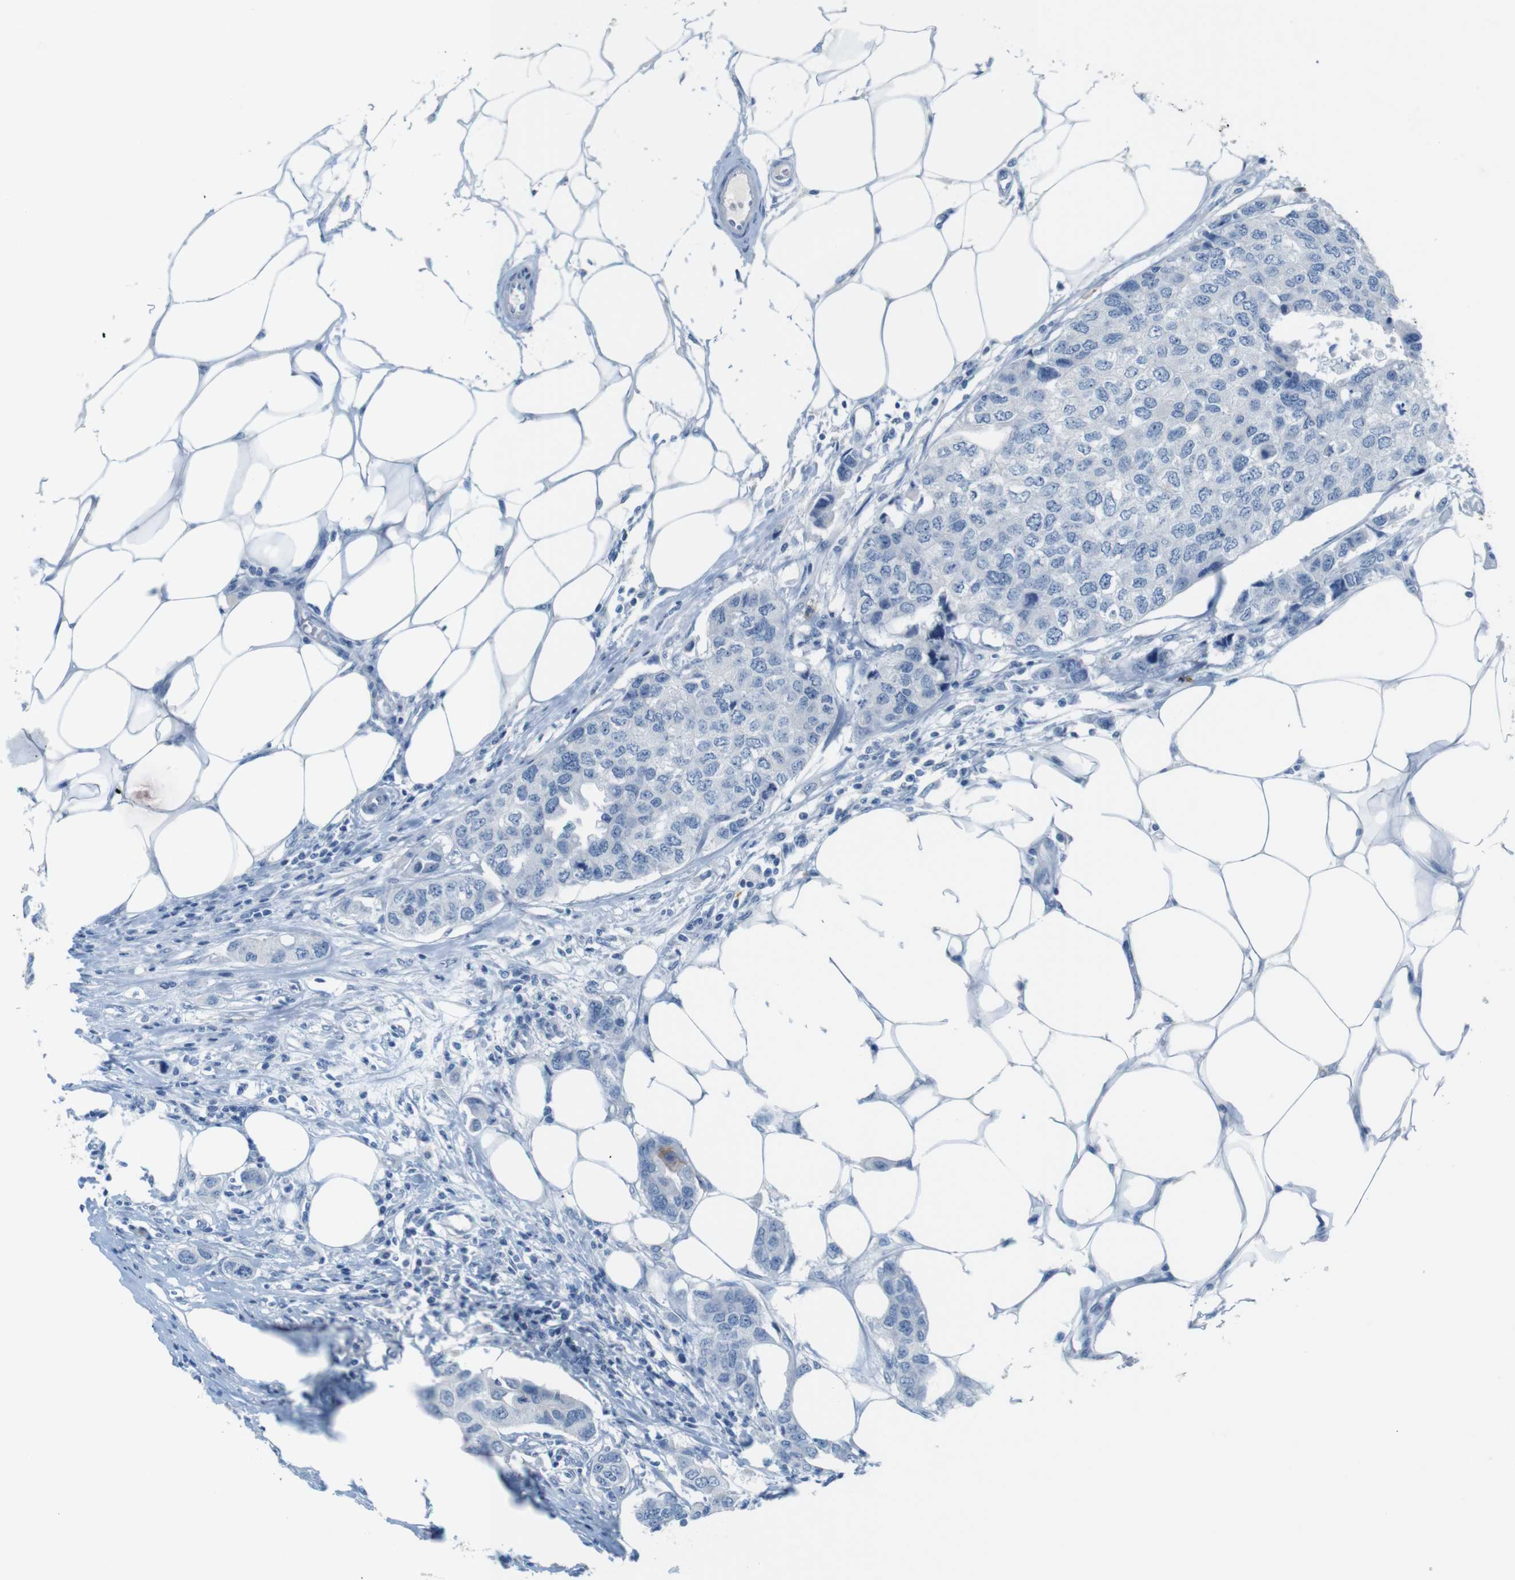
{"staining": {"intensity": "negative", "quantity": "none", "location": "none"}, "tissue": "breast cancer", "cell_type": "Tumor cells", "image_type": "cancer", "snomed": [{"axis": "morphology", "description": "Duct carcinoma"}, {"axis": "topography", "description": "Breast"}], "caption": "This image is of breast invasive ductal carcinoma stained with immunohistochemistry (IHC) to label a protein in brown with the nuclei are counter-stained blue. There is no expression in tumor cells. (DAB immunohistochemistry, high magnification).", "gene": "MCEMP1", "patient": {"sex": "female", "age": 50}}